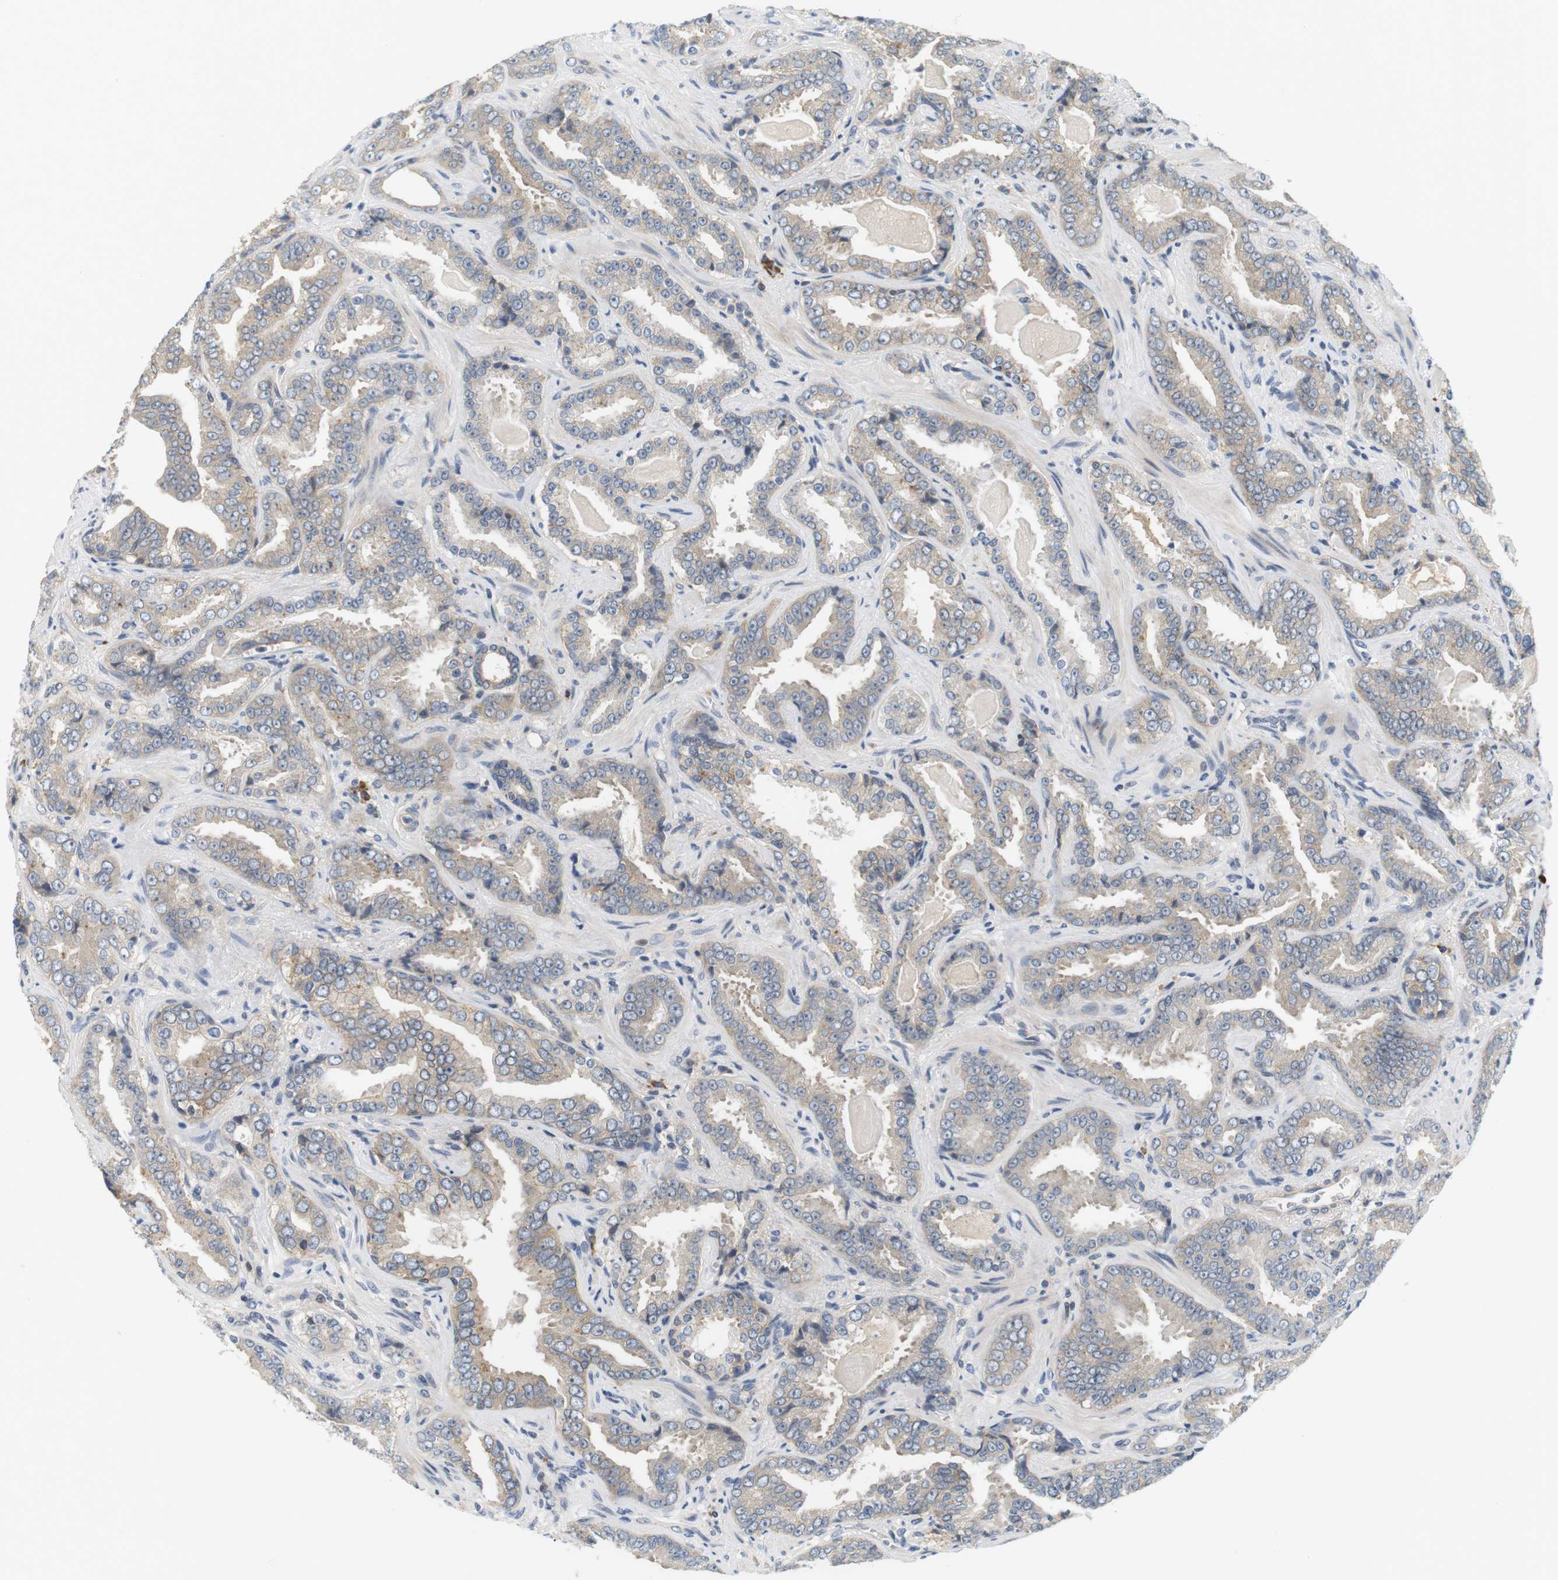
{"staining": {"intensity": "weak", "quantity": "<25%", "location": "cytoplasmic/membranous"}, "tissue": "prostate cancer", "cell_type": "Tumor cells", "image_type": "cancer", "snomed": [{"axis": "morphology", "description": "Adenocarcinoma, Low grade"}, {"axis": "topography", "description": "Prostate"}], "caption": "This is a photomicrograph of immunohistochemistry (IHC) staining of prostate cancer, which shows no positivity in tumor cells.", "gene": "EVA1C", "patient": {"sex": "male", "age": 60}}